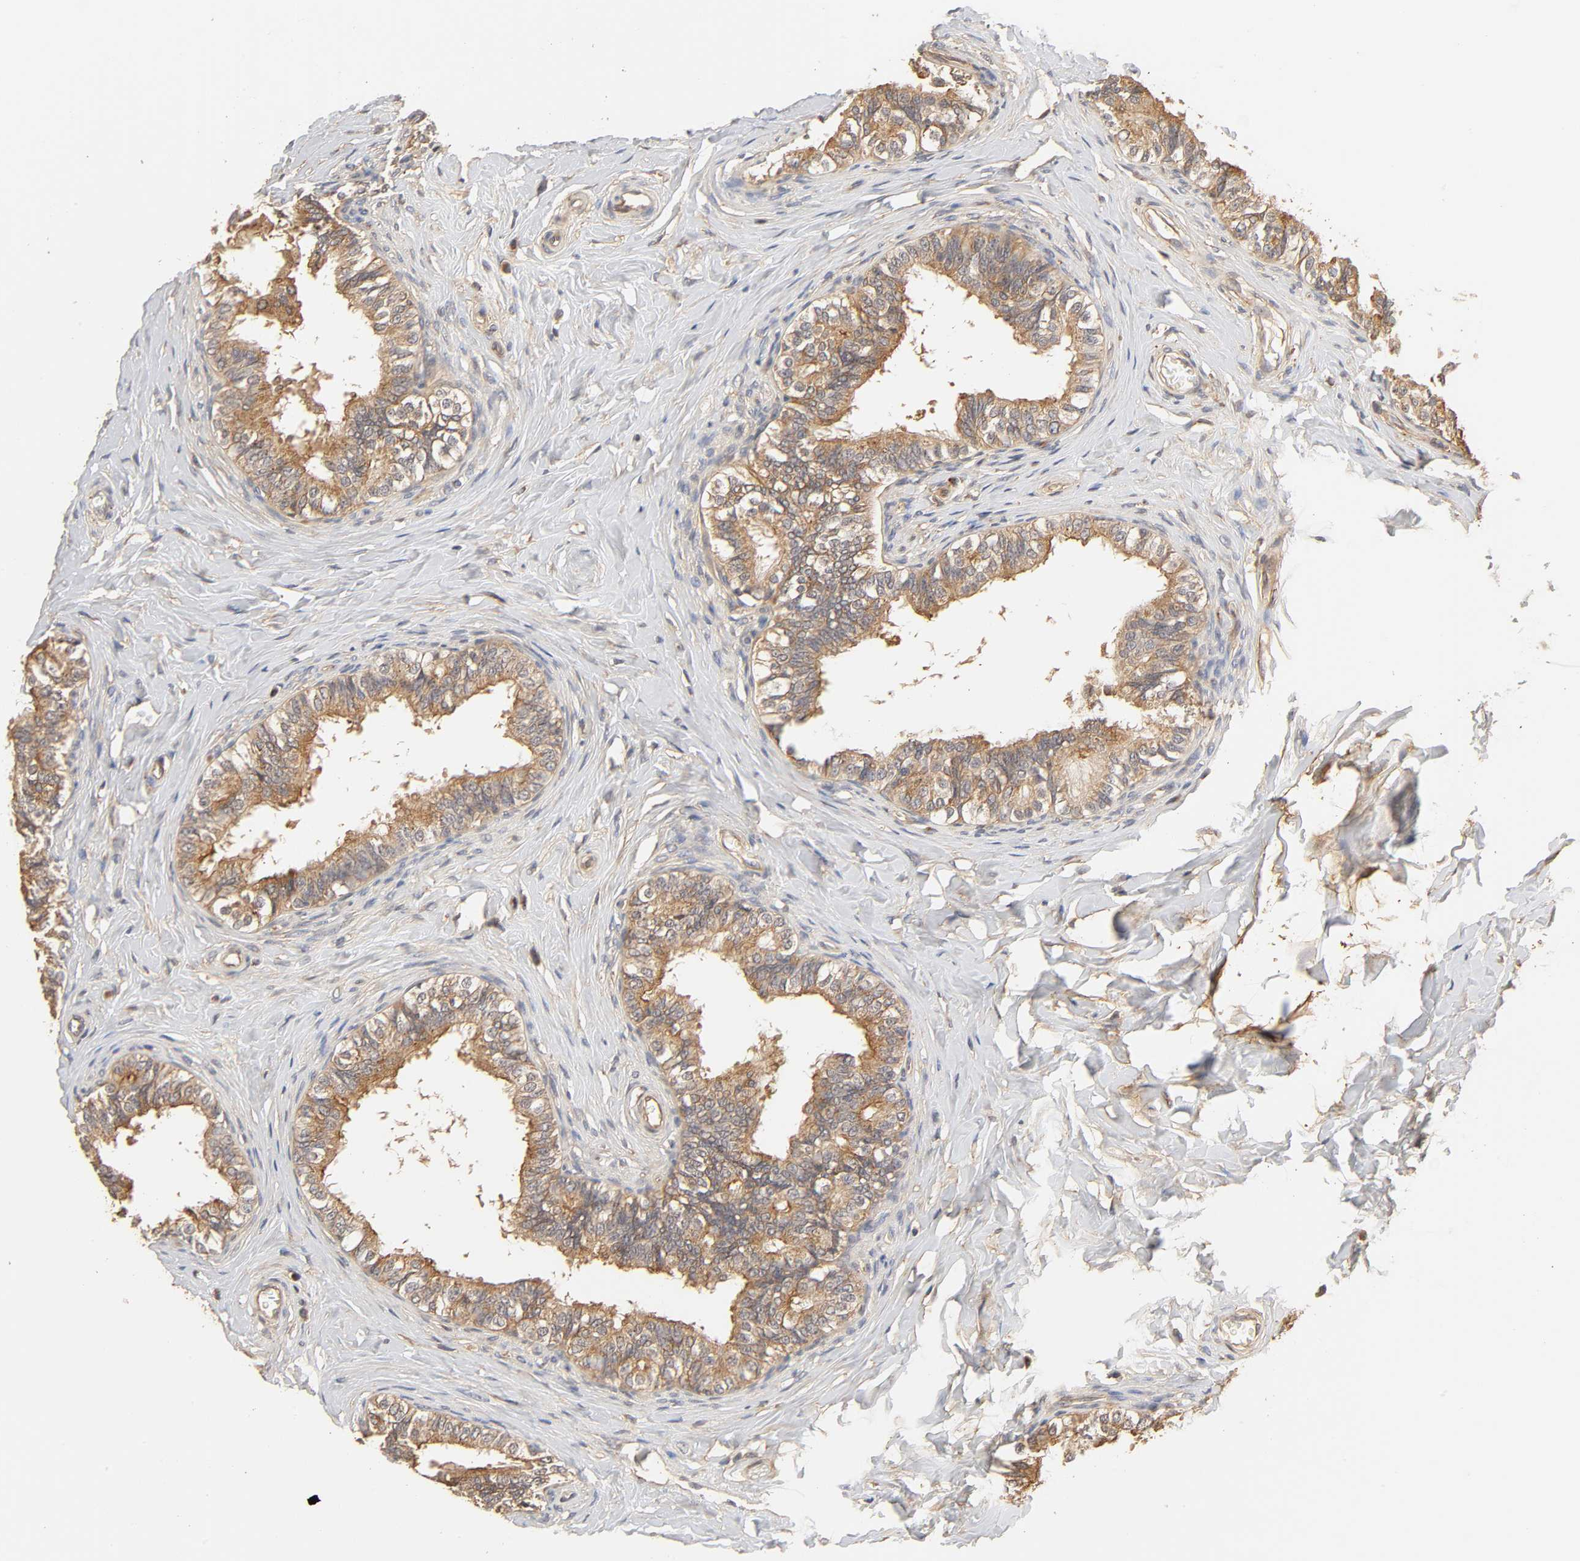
{"staining": {"intensity": "strong", "quantity": ">75%", "location": "cytoplasmic/membranous"}, "tissue": "epididymis", "cell_type": "Glandular cells", "image_type": "normal", "snomed": [{"axis": "morphology", "description": "Normal tissue, NOS"}, {"axis": "topography", "description": "Soft tissue"}, {"axis": "topography", "description": "Epididymis"}], "caption": "This photomicrograph reveals immunohistochemistry (IHC) staining of benign epididymis, with high strong cytoplasmic/membranous expression in approximately >75% of glandular cells.", "gene": "EPS8", "patient": {"sex": "male", "age": 26}}